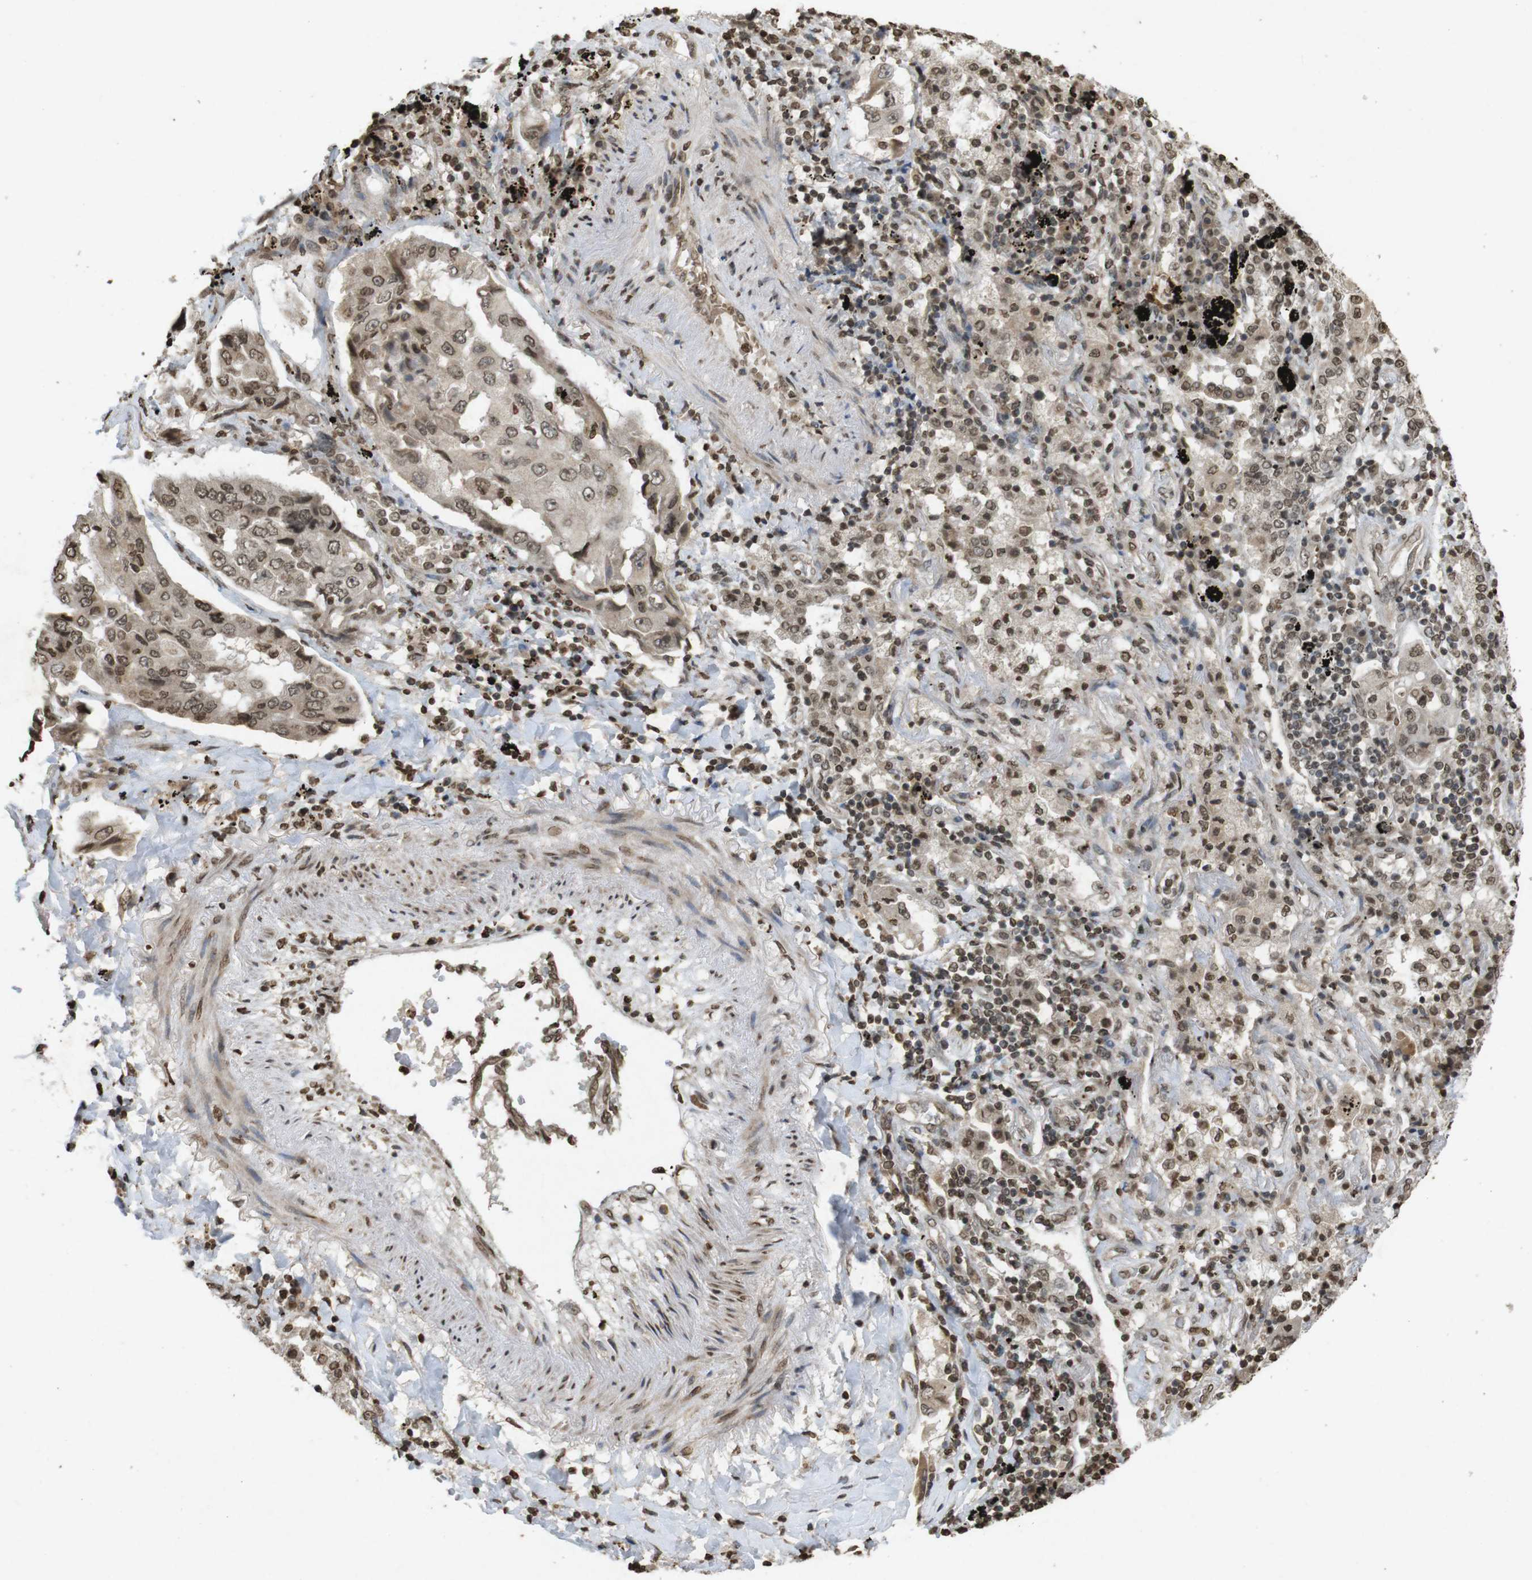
{"staining": {"intensity": "weak", "quantity": ">75%", "location": "nuclear"}, "tissue": "lung cancer", "cell_type": "Tumor cells", "image_type": "cancer", "snomed": [{"axis": "morphology", "description": "Adenocarcinoma, NOS"}, {"axis": "topography", "description": "Lung"}], "caption": "Immunohistochemical staining of human lung adenocarcinoma demonstrates low levels of weak nuclear expression in approximately >75% of tumor cells.", "gene": "ORC4", "patient": {"sex": "female", "age": 65}}